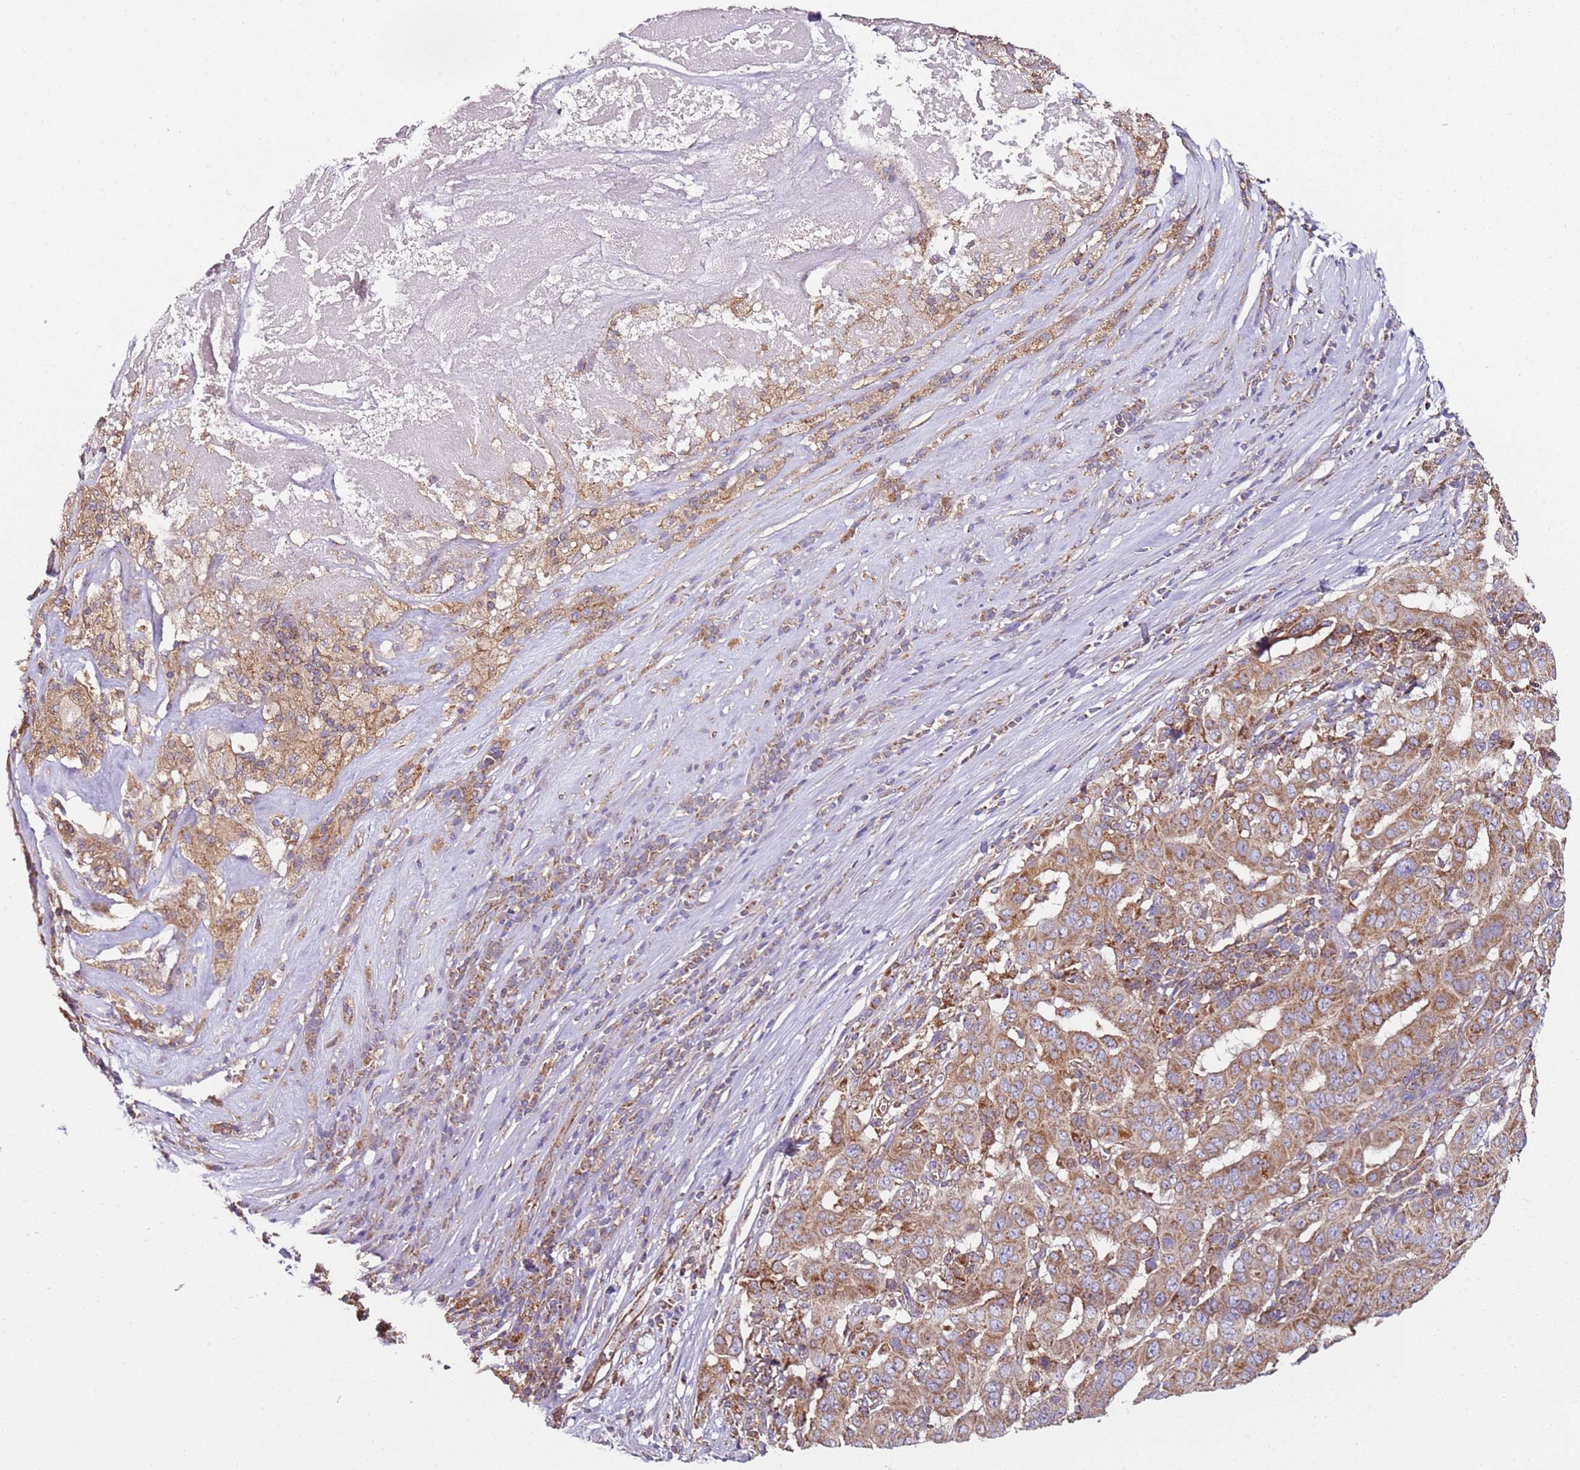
{"staining": {"intensity": "moderate", "quantity": ">75%", "location": "cytoplasmic/membranous"}, "tissue": "pancreatic cancer", "cell_type": "Tumor cells", "image_type": "cancer", "snomed": [{"axis": "morphology", "description": "Adenocarcinoma, NOS"}, {"axis": "topography", "description": "Pancreas"}], "caption": "This is a micrograph of immunohistochemistry staining of pancreatic cancer (adenocarcinoma), which shows moderate expression in the cytoplasmic/membranous of tumor cells.", "gene": "RMND5A", "patient": {"sex": "male", "age": 63}}